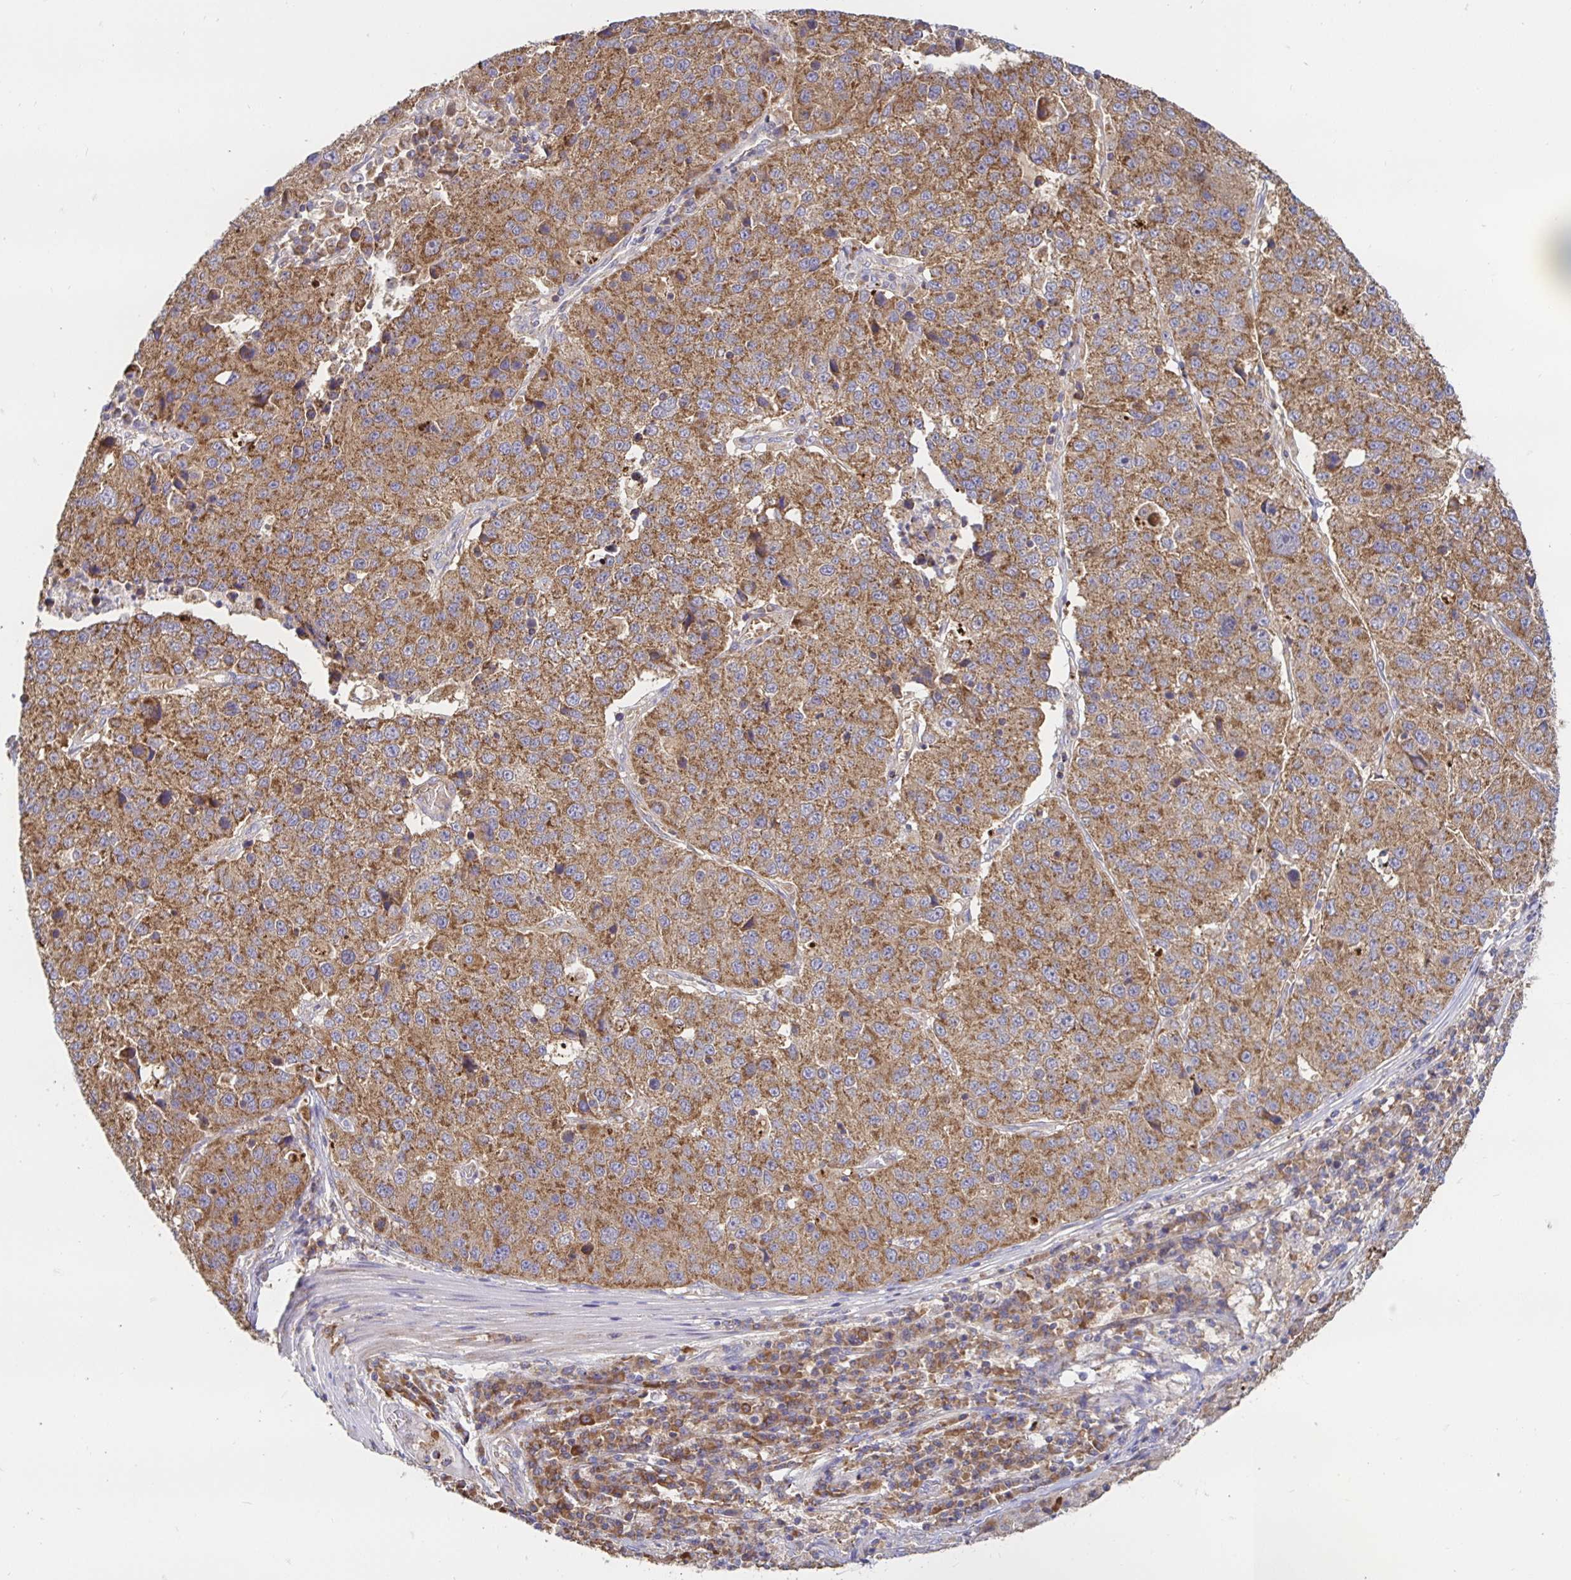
{"staining": {"intensity": "moderate", "quantity": ">75%", "location": "cytoplasmic/membranous"}, "tissue": "stomach cancer", "cell_type": "Tumor cells", "image_type": "cancer", "snomed": [{"axis": "morphology", "description": "Adenocarcinoma, NOS"}, {"axis": "topography", "description": "Stomach"}], "caption": "High-magnification brightfield microscopy of adenocarcinoma (stomach) stained with DAB (3,3'-diaminobenzidine) (brown) and counterstained with hematoxylin (blue). tumor cells exhibit moderate cytoplasmic/membranous positivity is seen in about>75% of cells.", "gene": "PRDX3", "patient": {"sex": "male", "age": 71}}